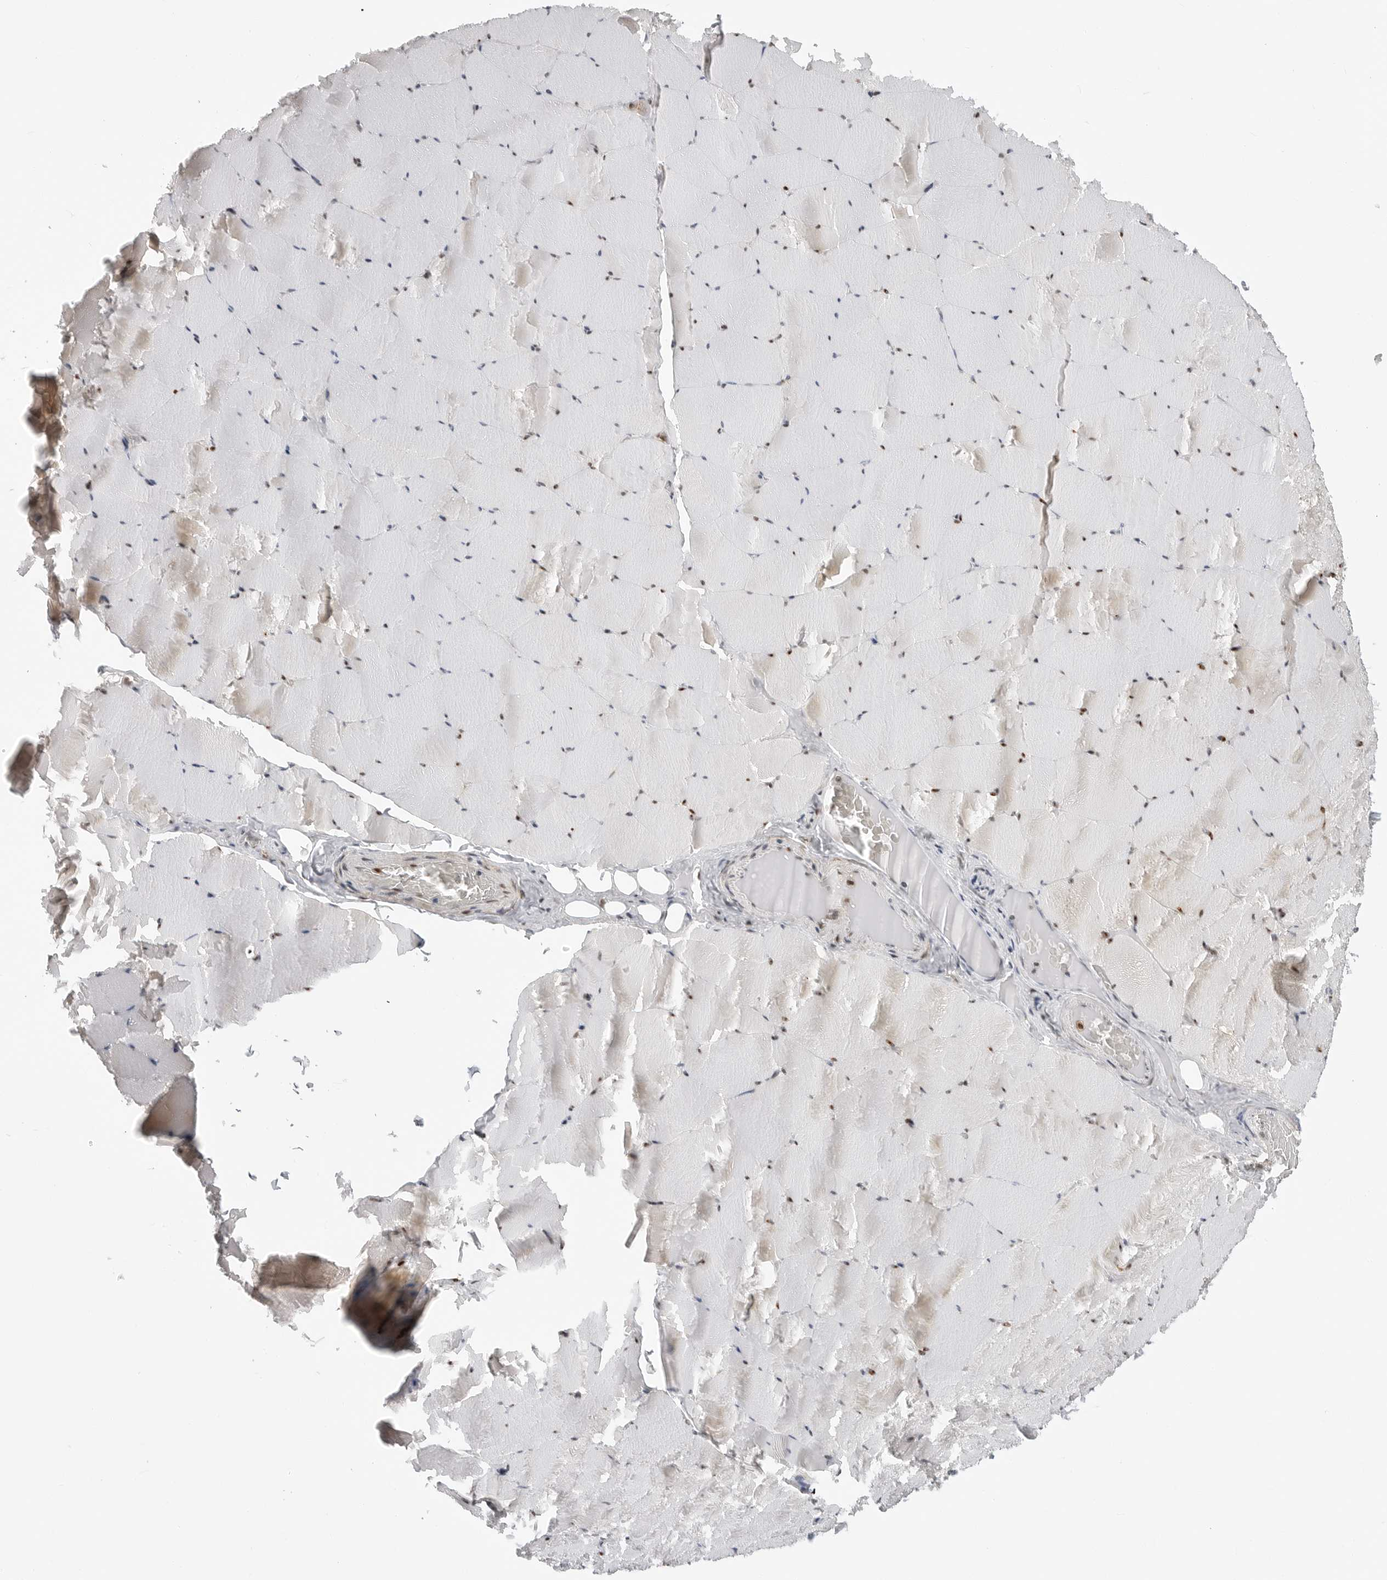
{"staining": {"intensity": "moderate", "quantity": "25%-75%", "location": "cytoplasmic/membranous,nuclear"}, "tissue": "skeletal muscle", "cell_type": "Myocytes", "image_type": "normal", "snomed": [{"axis": "morphology", "description": "Normal tissue, NOS"}, {"axis": "topography", "description": "Skeletal muscle"}], "caption": "Approximately 25%-75% of myocytes in unremarkable skeletal muscle exhibit moderate cytoplasmic/membranous,nuclear protein expression as visualized by brown immunohistochemical staining.", "gene": "C8orf33", "patient": {"sex": "male", "age": 62}}